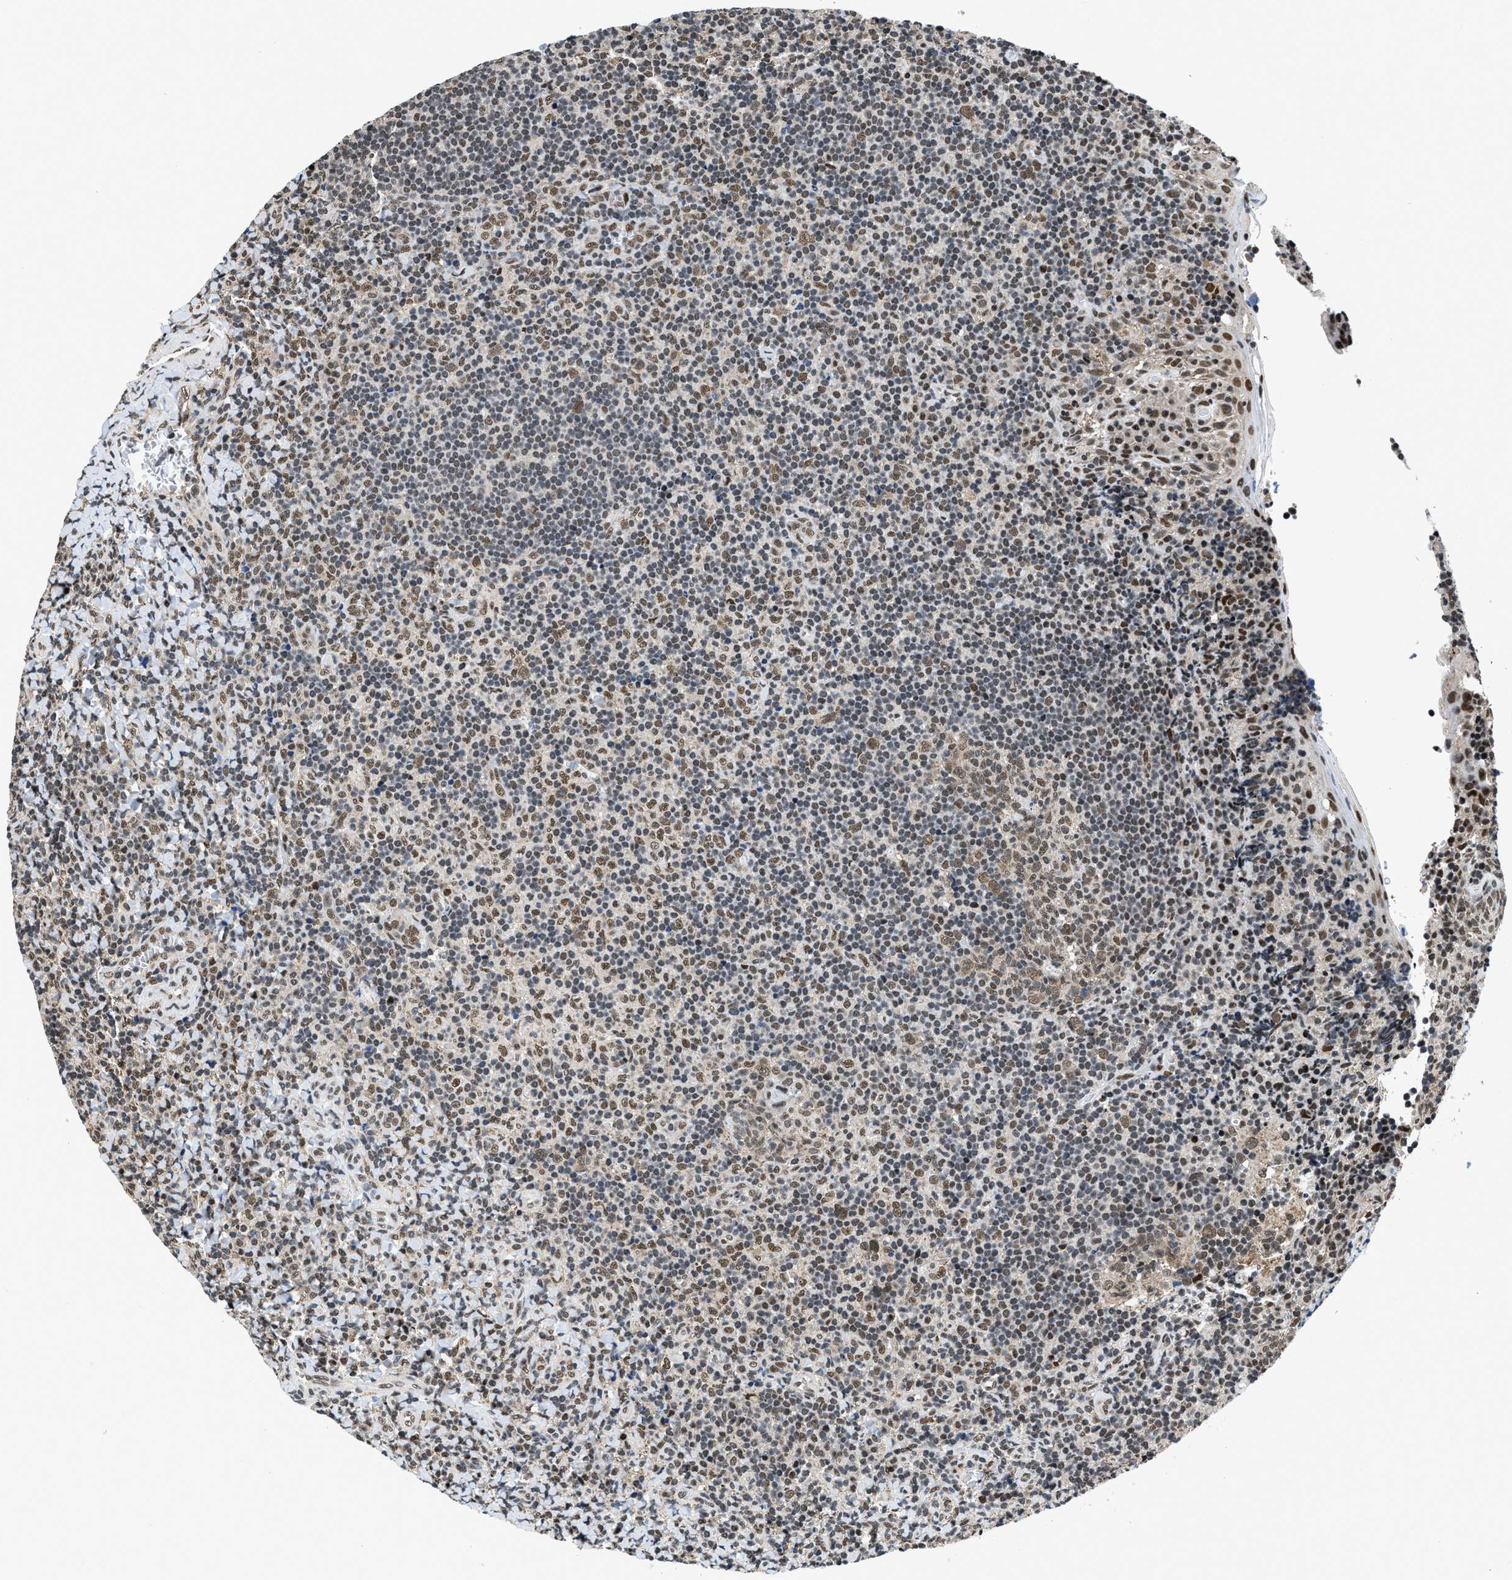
{"staining": {"intensity": "moderate", "quantity": ">75%", "location": "nuclear"}, "tissue": "tonsil", "cell_type": "Germinal center cells", "image_type": "normal", "snomed": [{"axis": "morphology", "description": "Normal tissue, NOS"}, {"axis": "topography", "description": "Tonsil"}], "caption": "The photomicrograph shows staining of normal tonsil, revealing moderate nuclear protein expression (brown color) within germinal center cells.", "gene": "HNRNPF", "patient": {"sex": "male", "age": 37}}